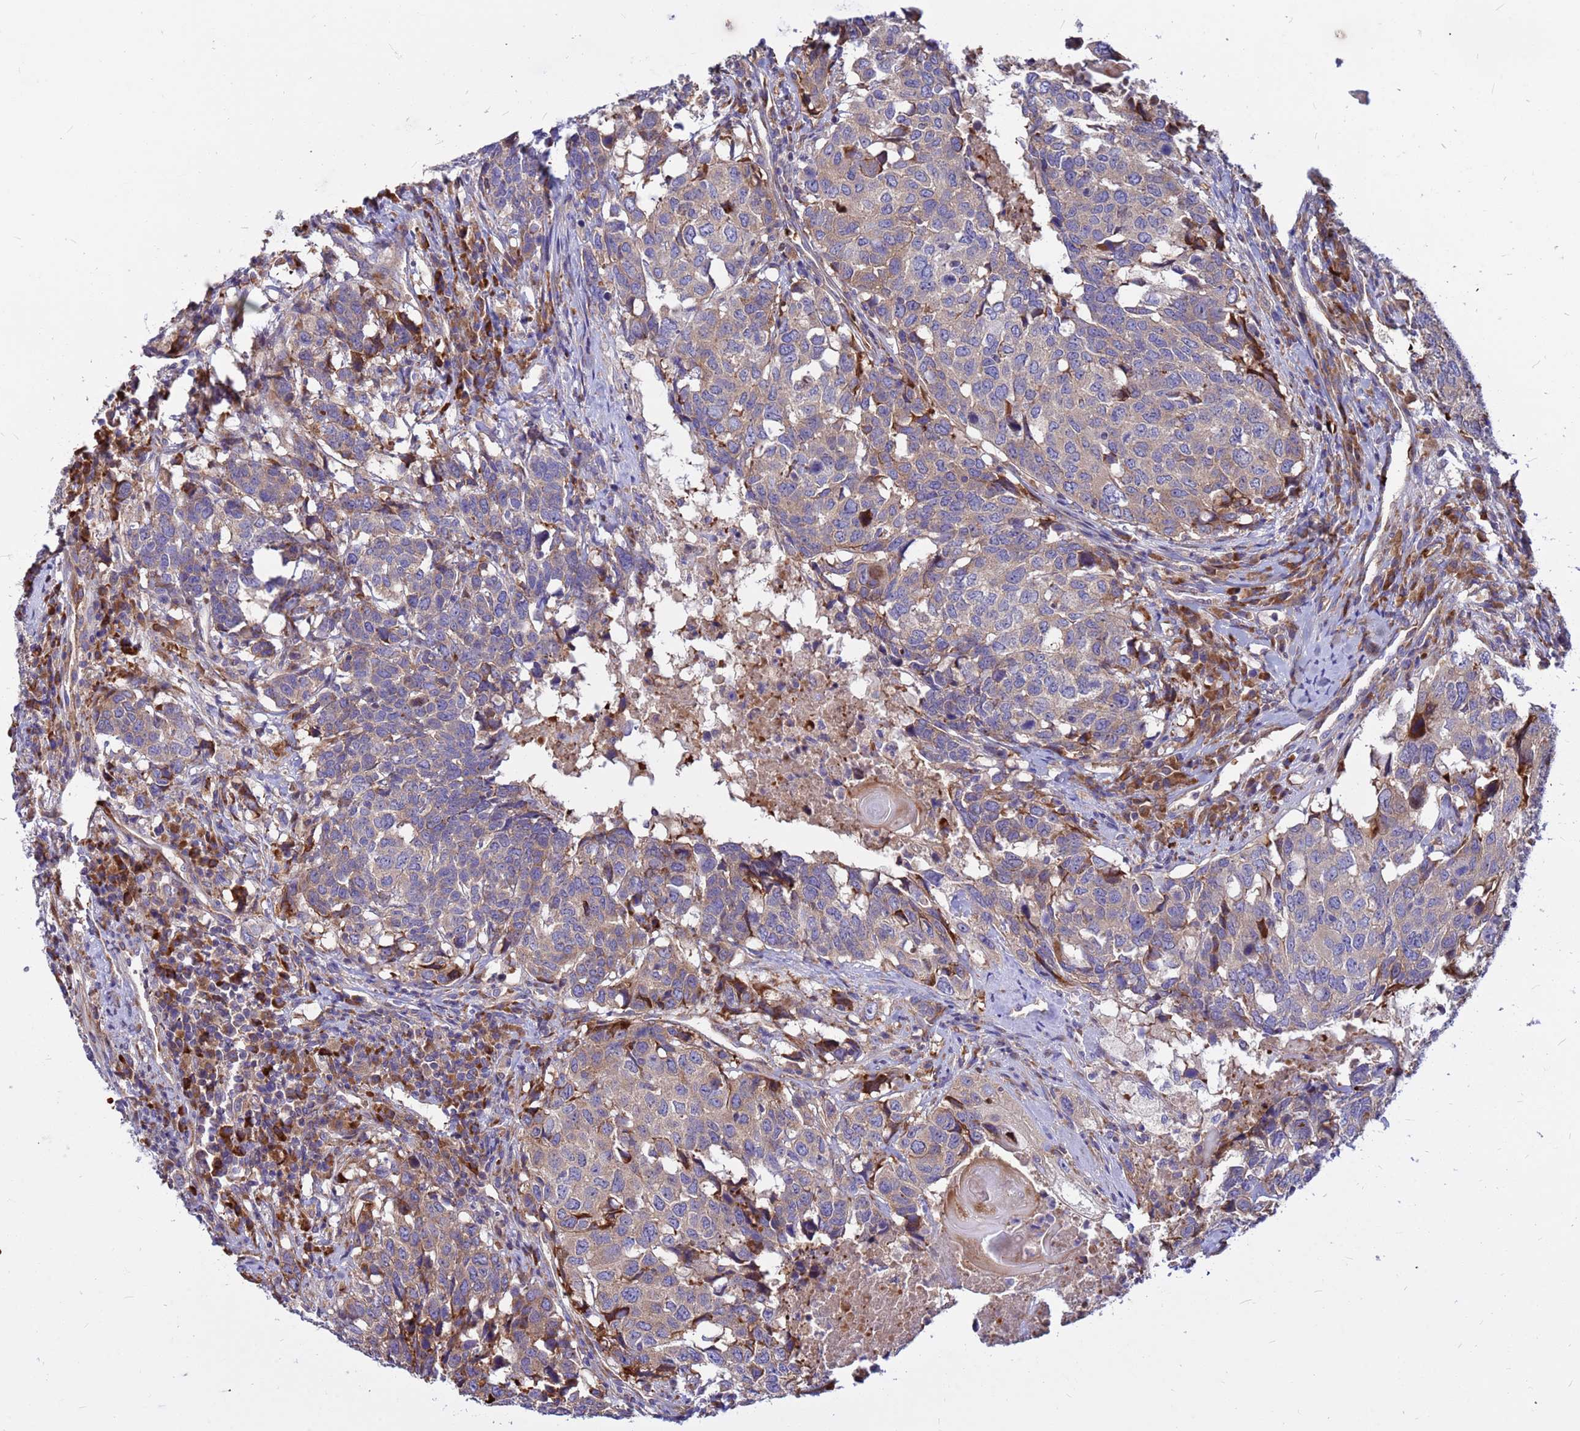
{"staining": {"intensity": "weak", "quantity": "<25%", "location": "cytoplasmic/membranous"}, "tissue": "head and neck cancer", "cell_type": "Tumor cells", "image_type": "cancer", "snomed": [{"axis": "morphology", "description": "Squamous cell carcinoma, NOS"}, {"axis": "topography", "description": "Head-Neck"}], "caption": "High magnification brightfield microscopy of head and neck squamous cell carcinoma stained with DAB (3,3'-diaminobenzidine) (brown) and counterstained with hematoxylin (blue): tumor cells show no significant positivity.", "gene": "ZNF669", "patient": {"sex": "male", "age": 66}}